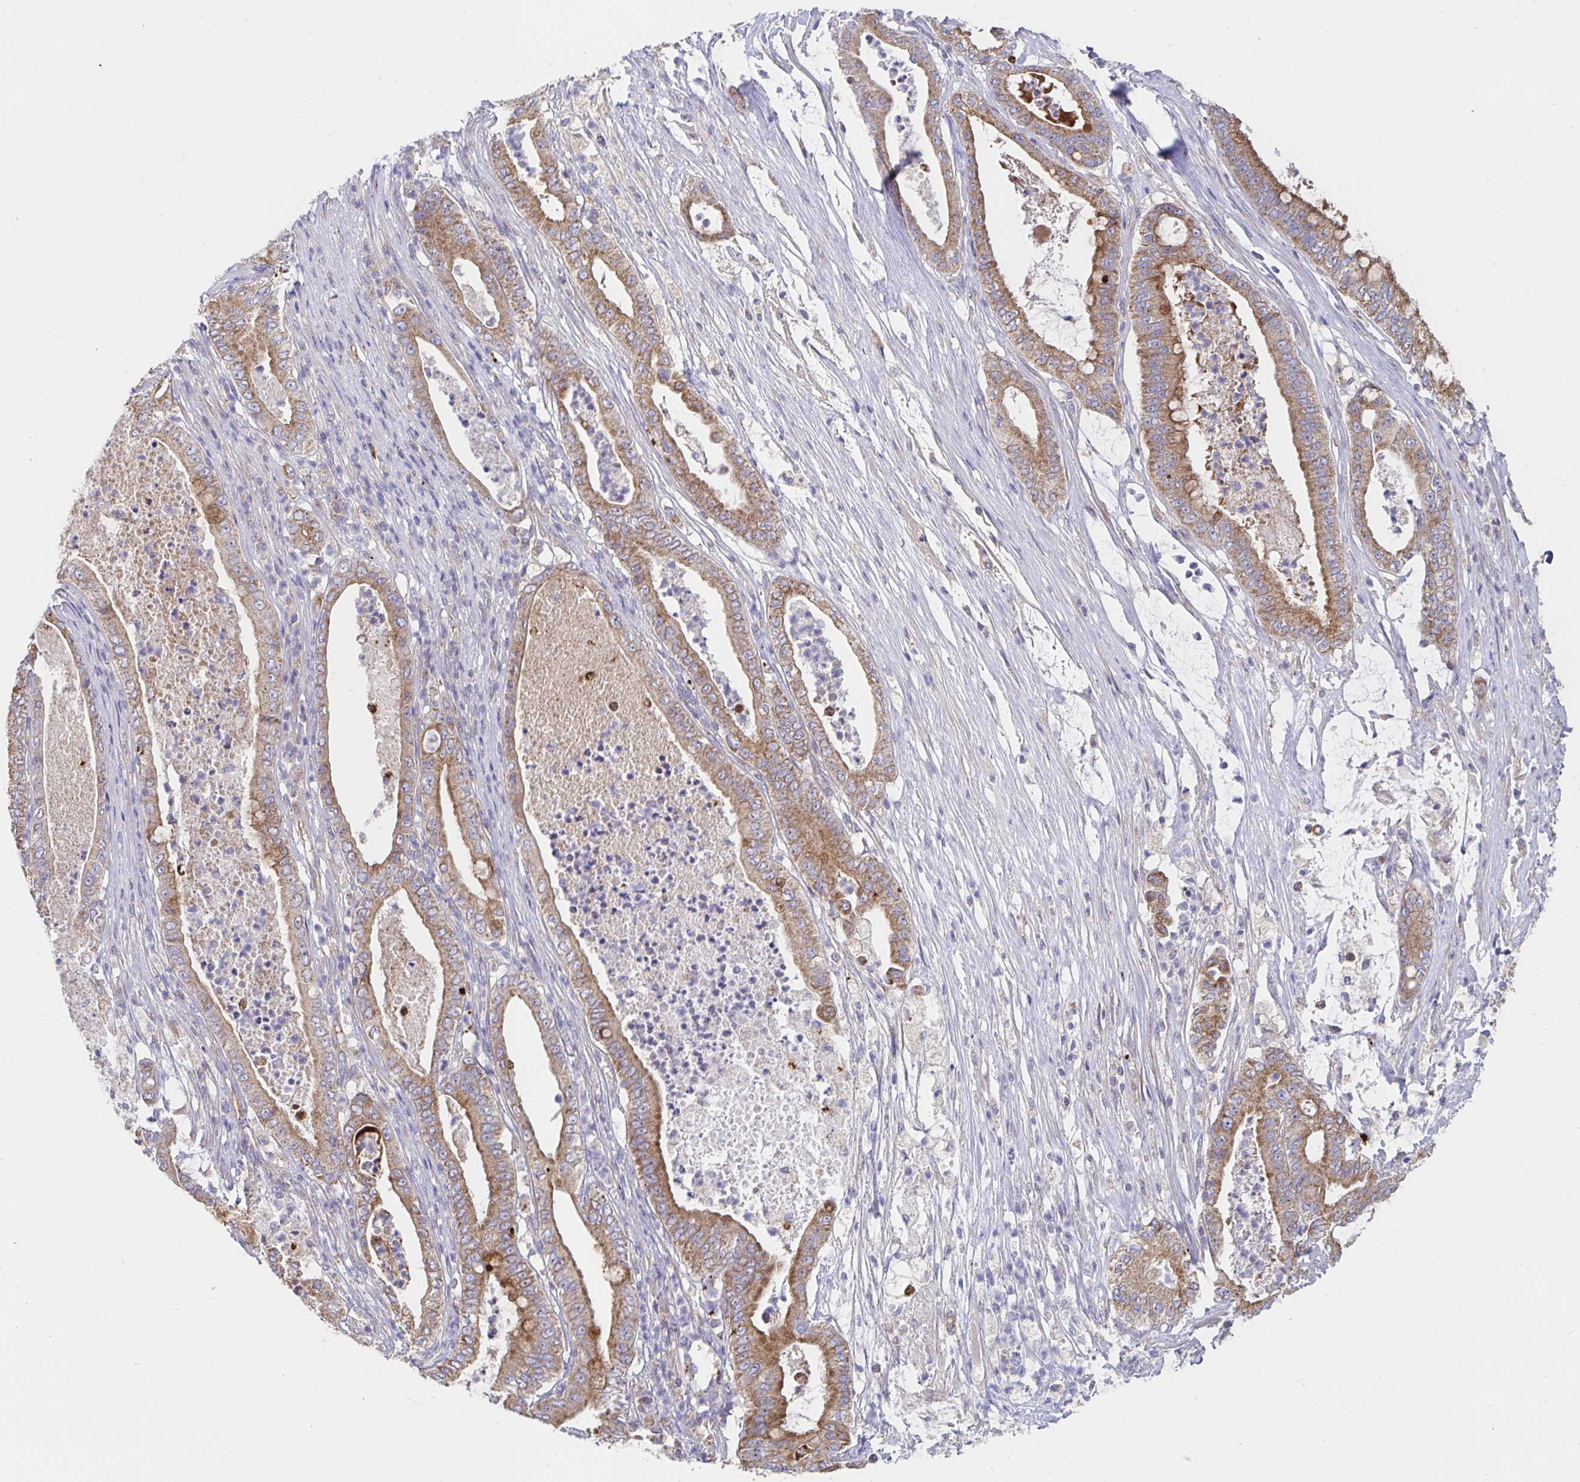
{"staining": {"intensity": "moderate", "quantity": ">75%", "location": "cytoplasmic/membranous"}, "tissue": "pancreatic cancer", "cell_type": "Tumor cells", "image_type": "cancer", "snomed": [{"axis": "morphology", "description": "Adenocarcinoma, NOS"}, {"axis": "topography", "description": "Pancreas"}], "caption": "This micrograph displays pancreatic adenocarcinoma stained with IHC to label a protein in brown. The cytoplasmic/membranous of tumor cells show moderate positivity for the protein. Nuclei are counter-stained blue.", "gene": "PRDX3", "patient": {"sex": "male", "age": 71}}